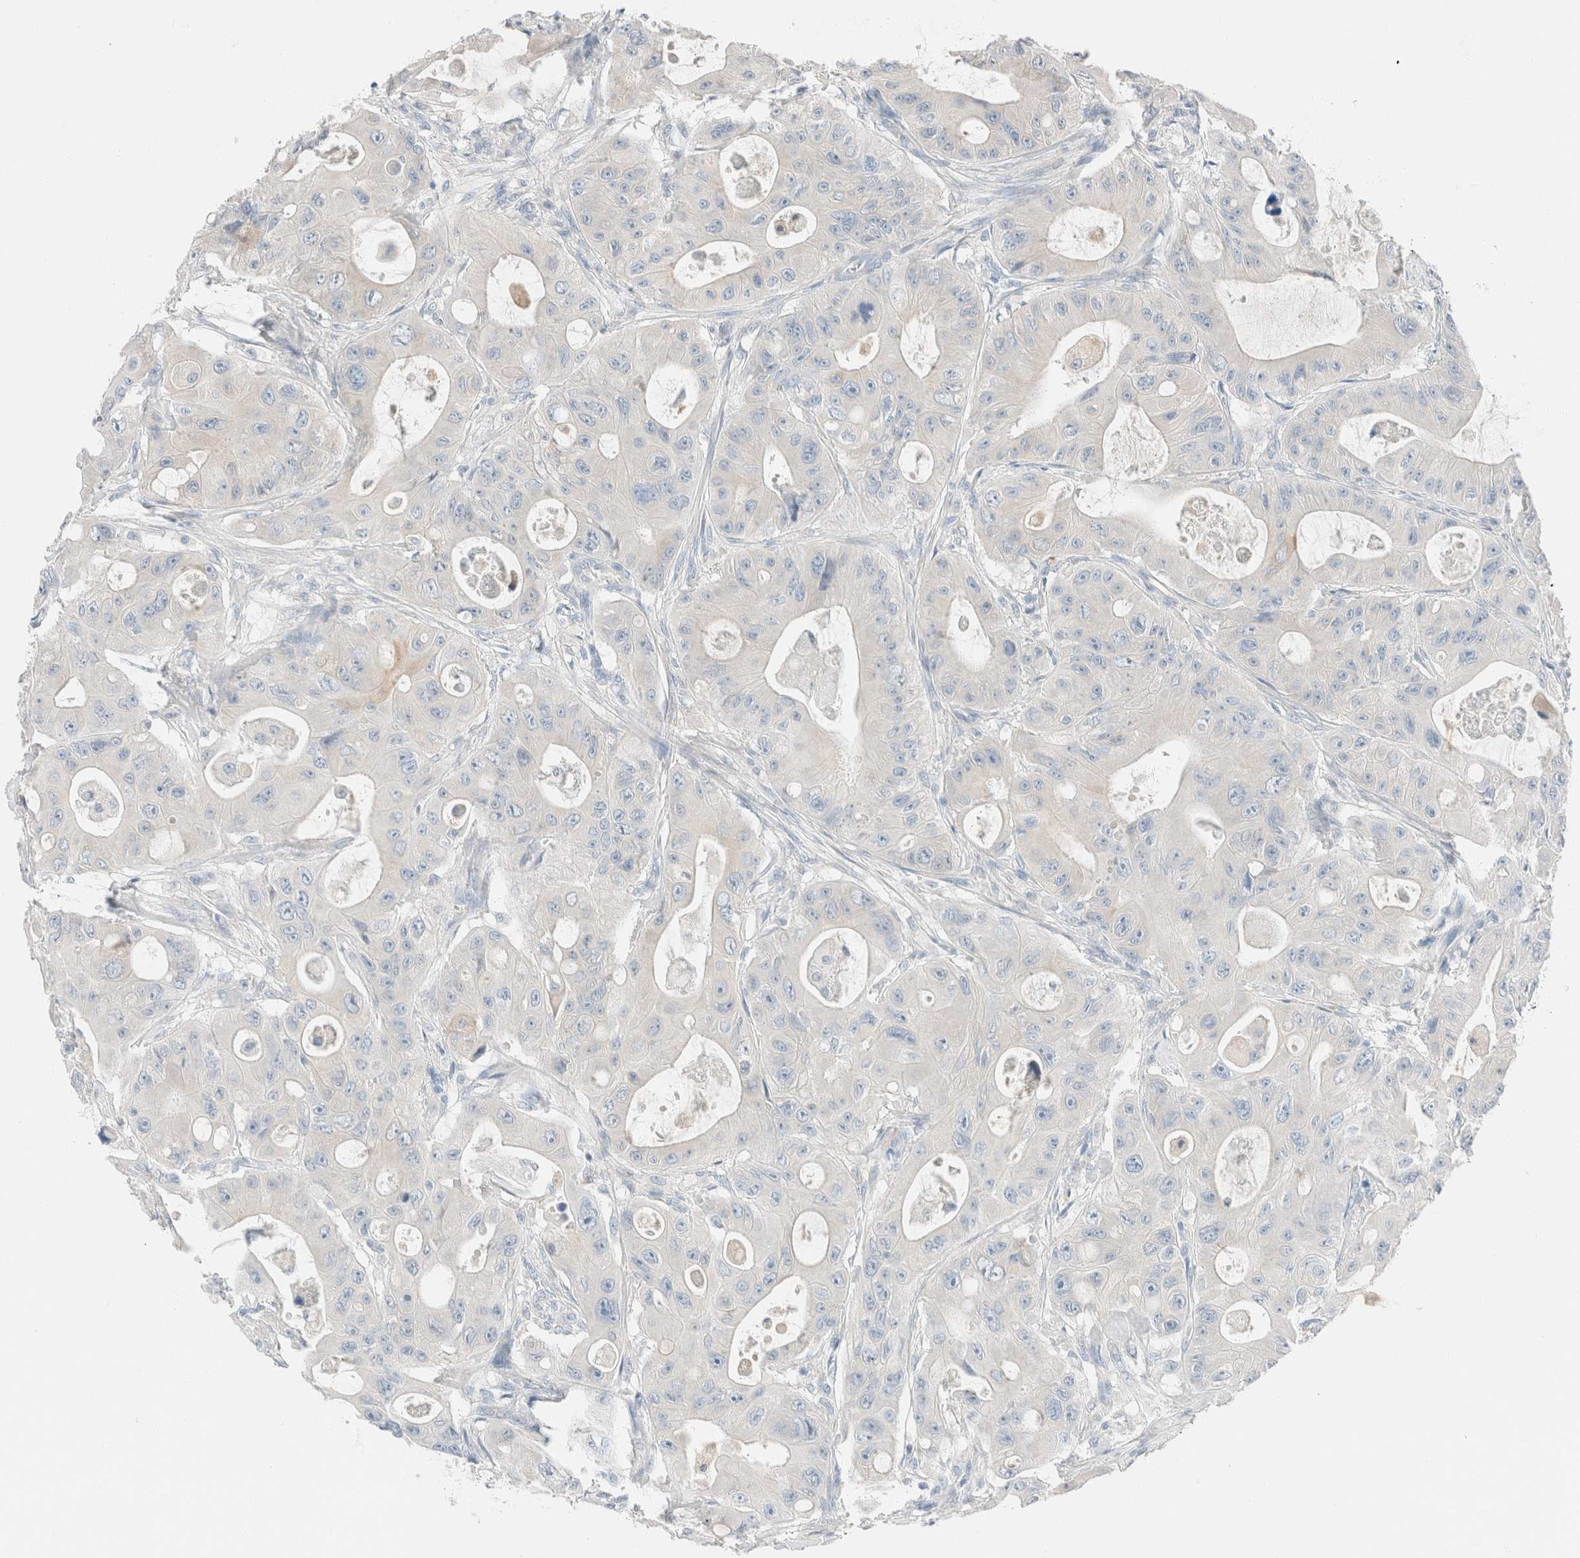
{"staining": {"intensity": "negative", "quantity": "none", "location": "none"}, "tissue": "colorectal cancer", "cell_type": "Tumor cells", "image_type": "cancer", "snomed": [{"axis": "morphology", "description": "Adenocarcinoma, NOS"}, {"axis": "topography", "description": "Colon"}], "caption": "The photomicrograph demonstrates no significant expression in tumor cells of colorectal cancer. Brightfield microscopy of IHC stained with DAB (3,3'-diaminobenzidine) (brown) and hematoxylin (blue), captured at high magnification.", "gene": "PCM1", "patient": {"sex": "female", "age": 46}}